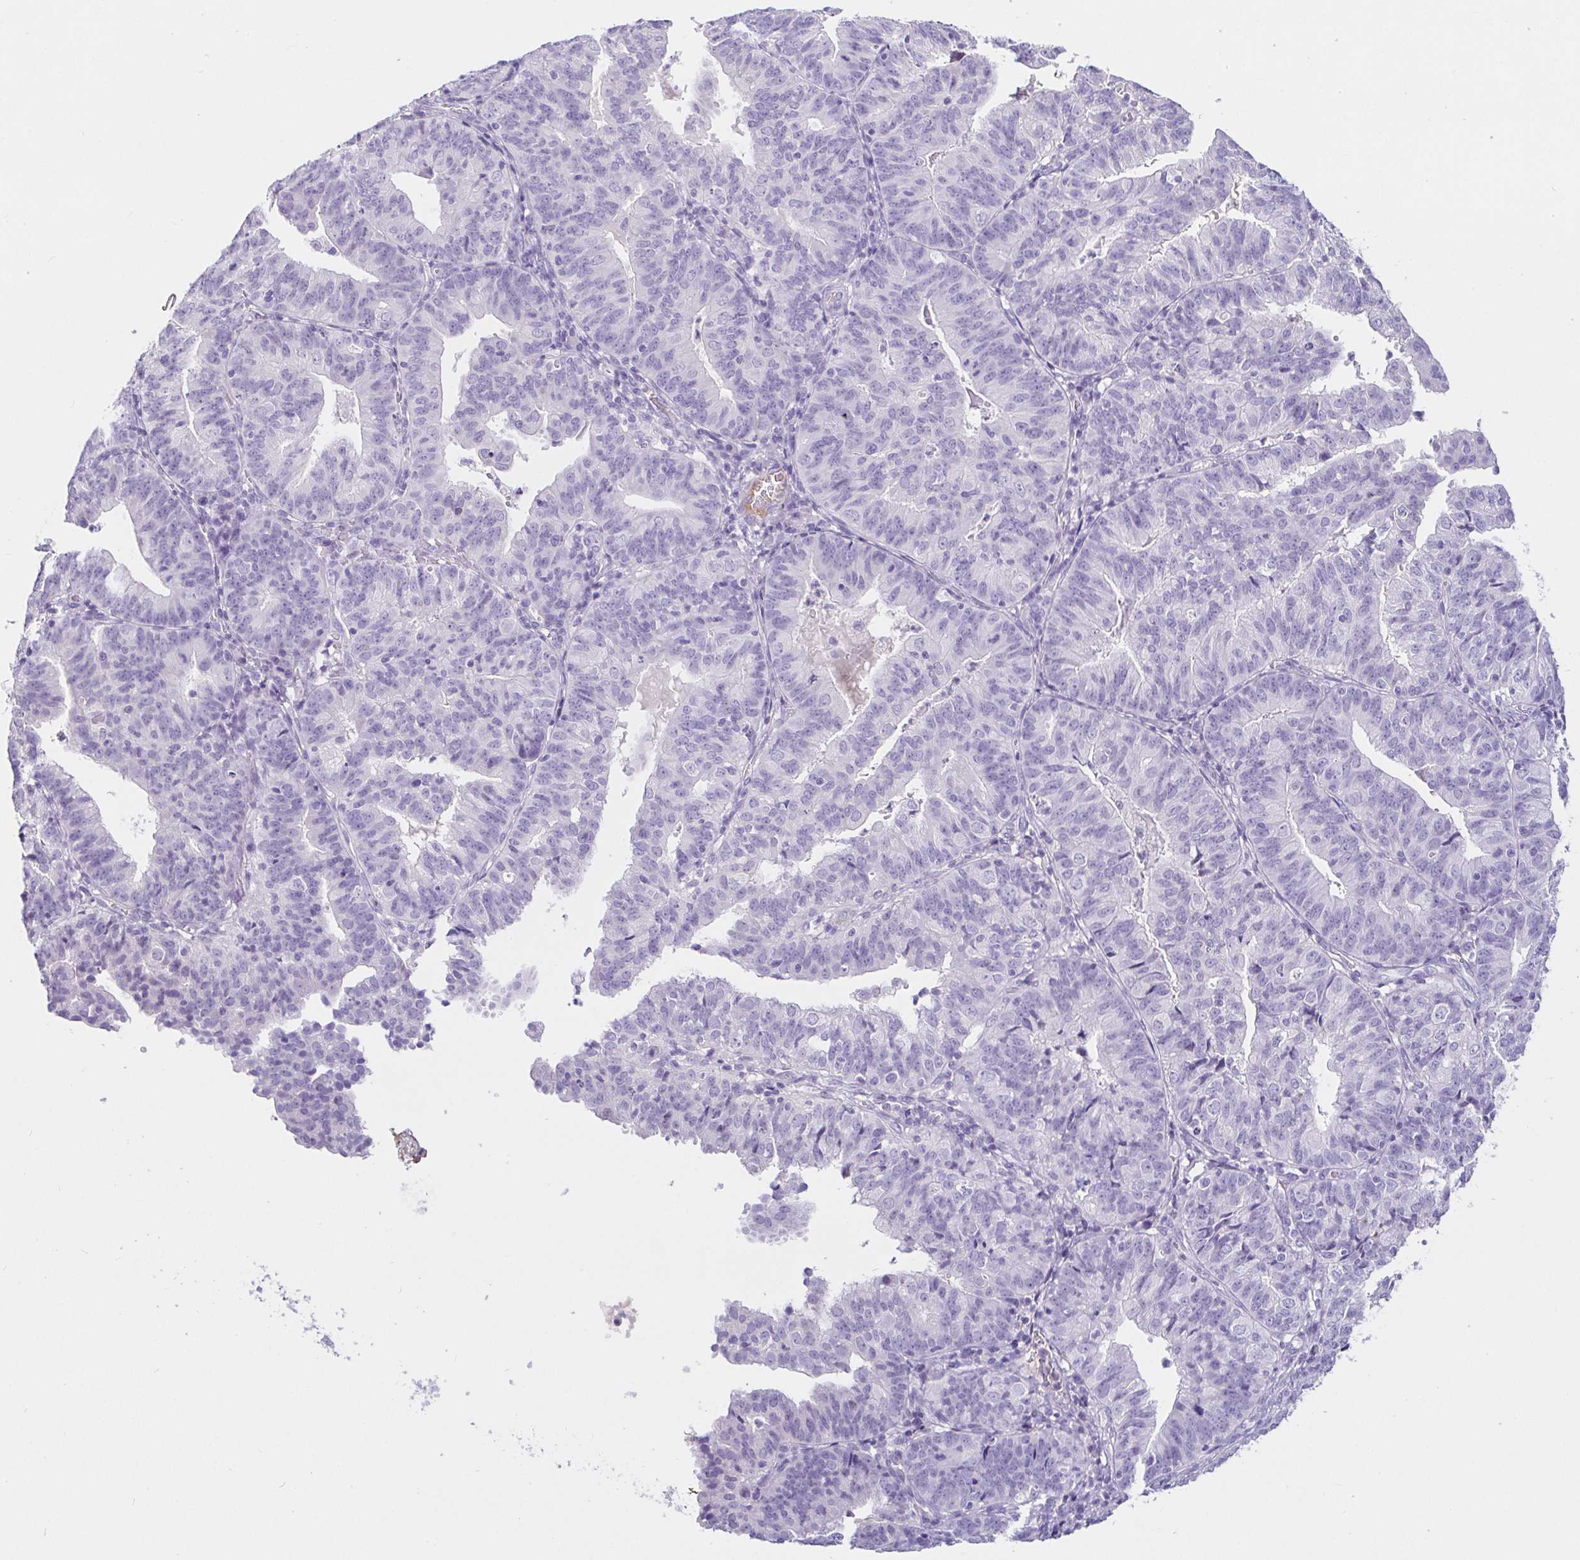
{"staining": {"intensity": "negative", "quantity": "none", "location": "none"}, "tissue": "endometrial cancer", "cell_type": "Tumor cells", "image_type": "cancer", "snomed": [{"axis": "morphology", "description": "Adenocarcinoma, NOS"}, {"axis": "topography", "description": "Endometrium"}], "caption": "Tumor cells are negative for brown protein staining in endometrial cancer (adenocarcinoma).", "gene": "SAA4", "patient": {"sex": "female", "age": 56}}